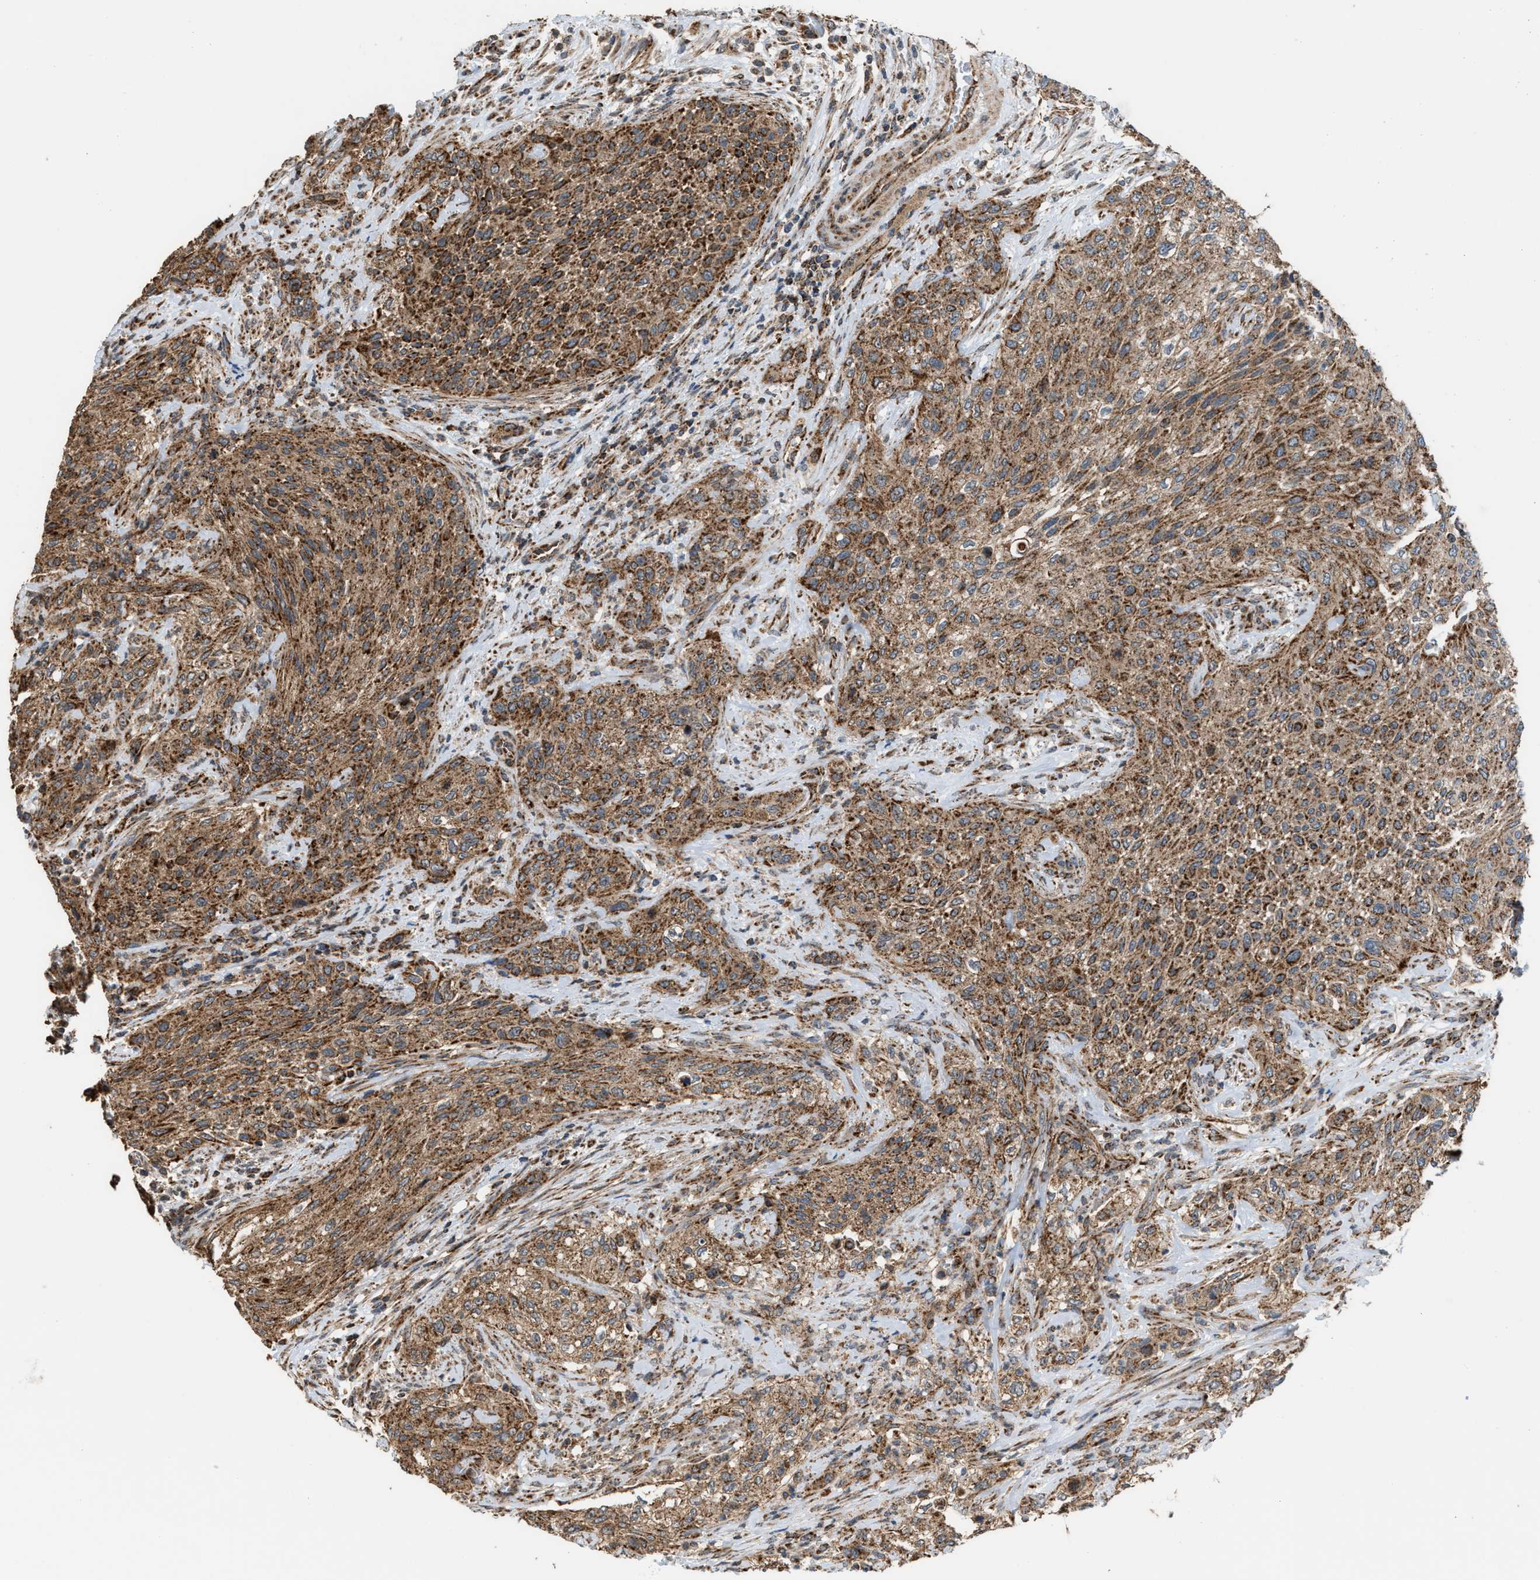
{"staining": {"intensity": "strong", "quantity": ">75%", "location": "cytoplasmic/membranous"}, "tissue": "urothelial cancer", "cell_type": "Tumor cells", "image_type": "cancer", "snomed": [{"axis": "morphology", "description": "Urothelial carcinoma, Low grade"}, {"axis": "morphology", "description": "Urothelial carcinoma, High grade"}, {"axis": "topography", "description": "Urinary bladder"}], "caption": "About >75% of tumor cells in human urothelial cancer display strong cytoplasmic/membranous protein positivity as visualized by brown immunohistochemical staining.", "gene": "SGSM2", "patient": {"sex": "male", "age": 35}}